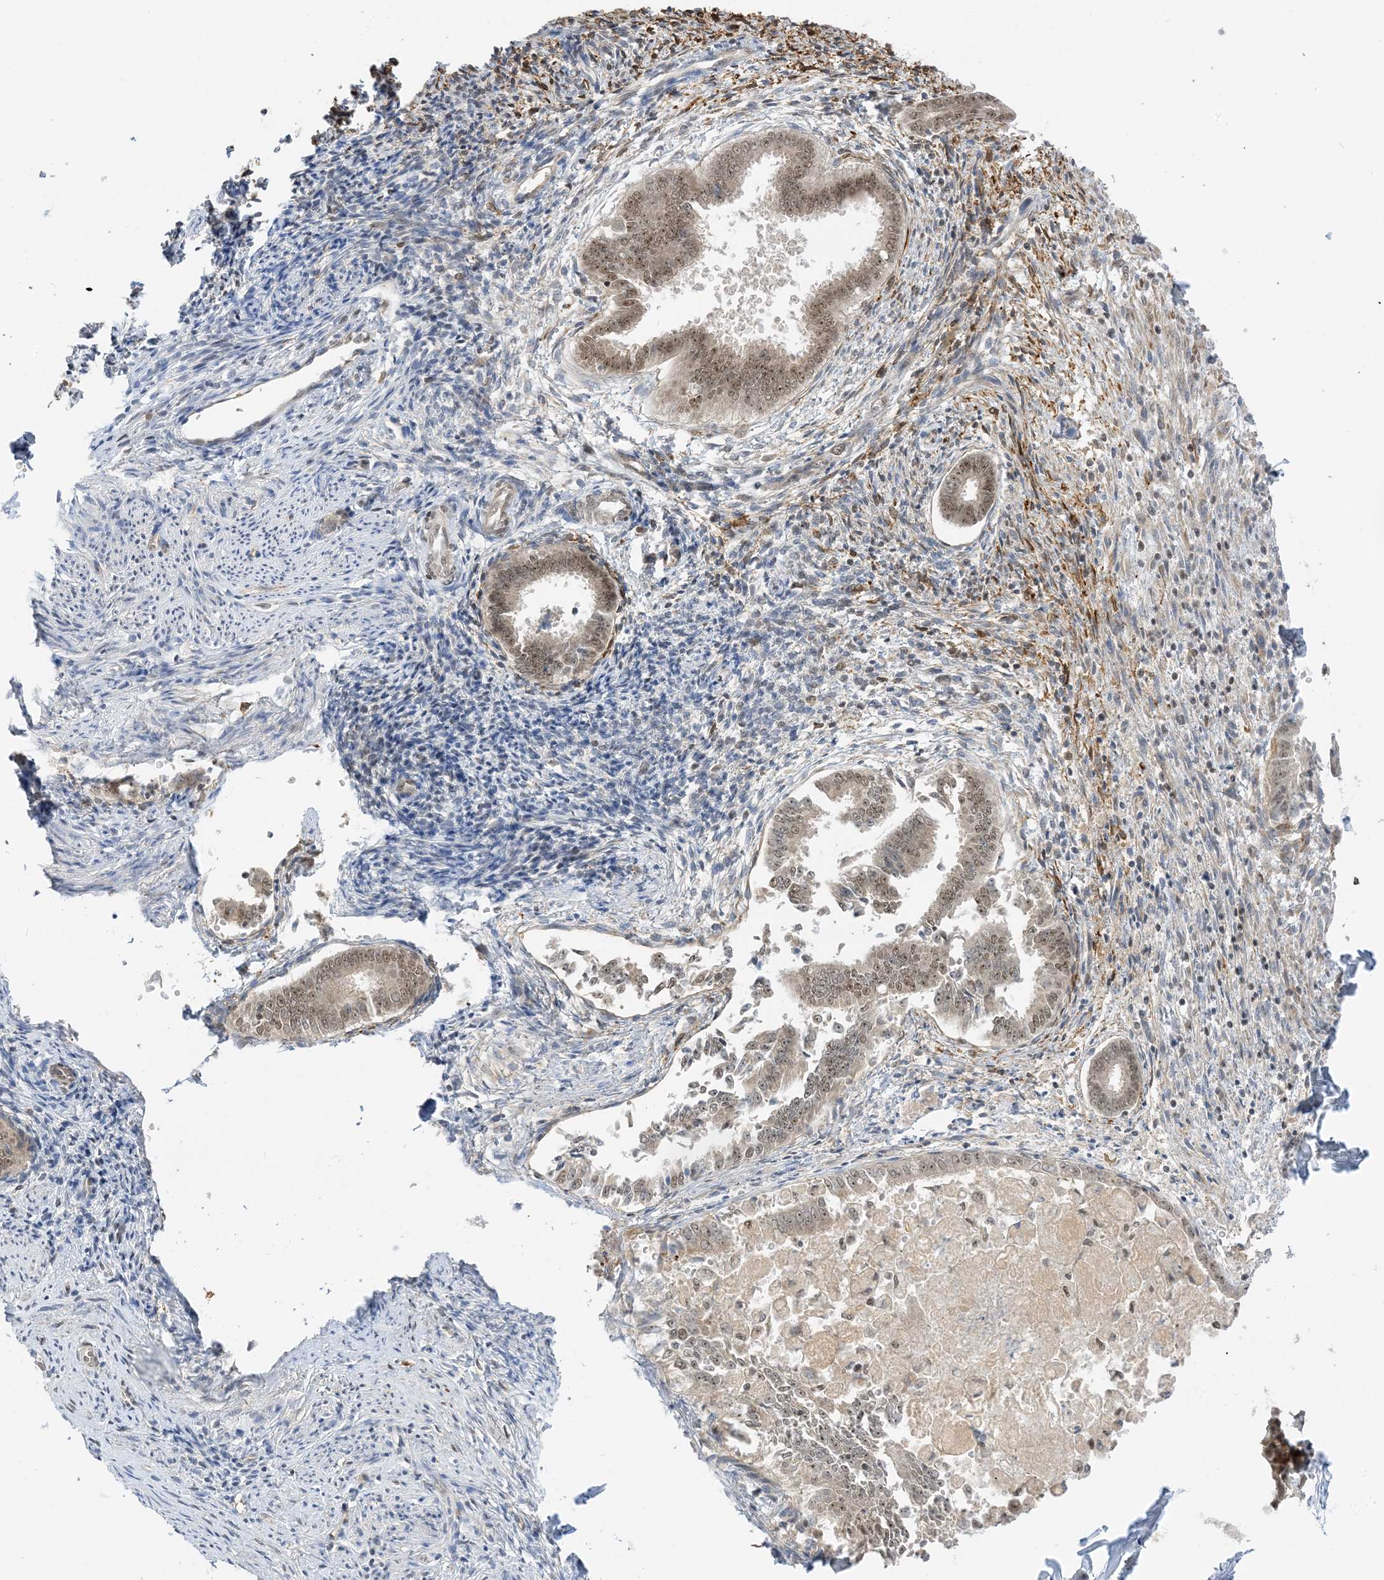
{"staining": {"intensity": "moderate", "quantity": ">75%", "location": "nuclear"}, "tissue": "endometrium", "cell_type": "Cells in endometrial stroma", "image_type": "normal", "snomed": [{"axis": "morphology", "description": "Normal tissue, NOS"}, {"axis": "topography", "description": "Endometrium"}], "caption": "Cells in endometrial stroma show medium levels of moderate nuclear positivity in approximately >75% of cells in unremarkable human endometrium.", "gene": "ZNF740", "patient": {"sex": "female", "age": 56}}